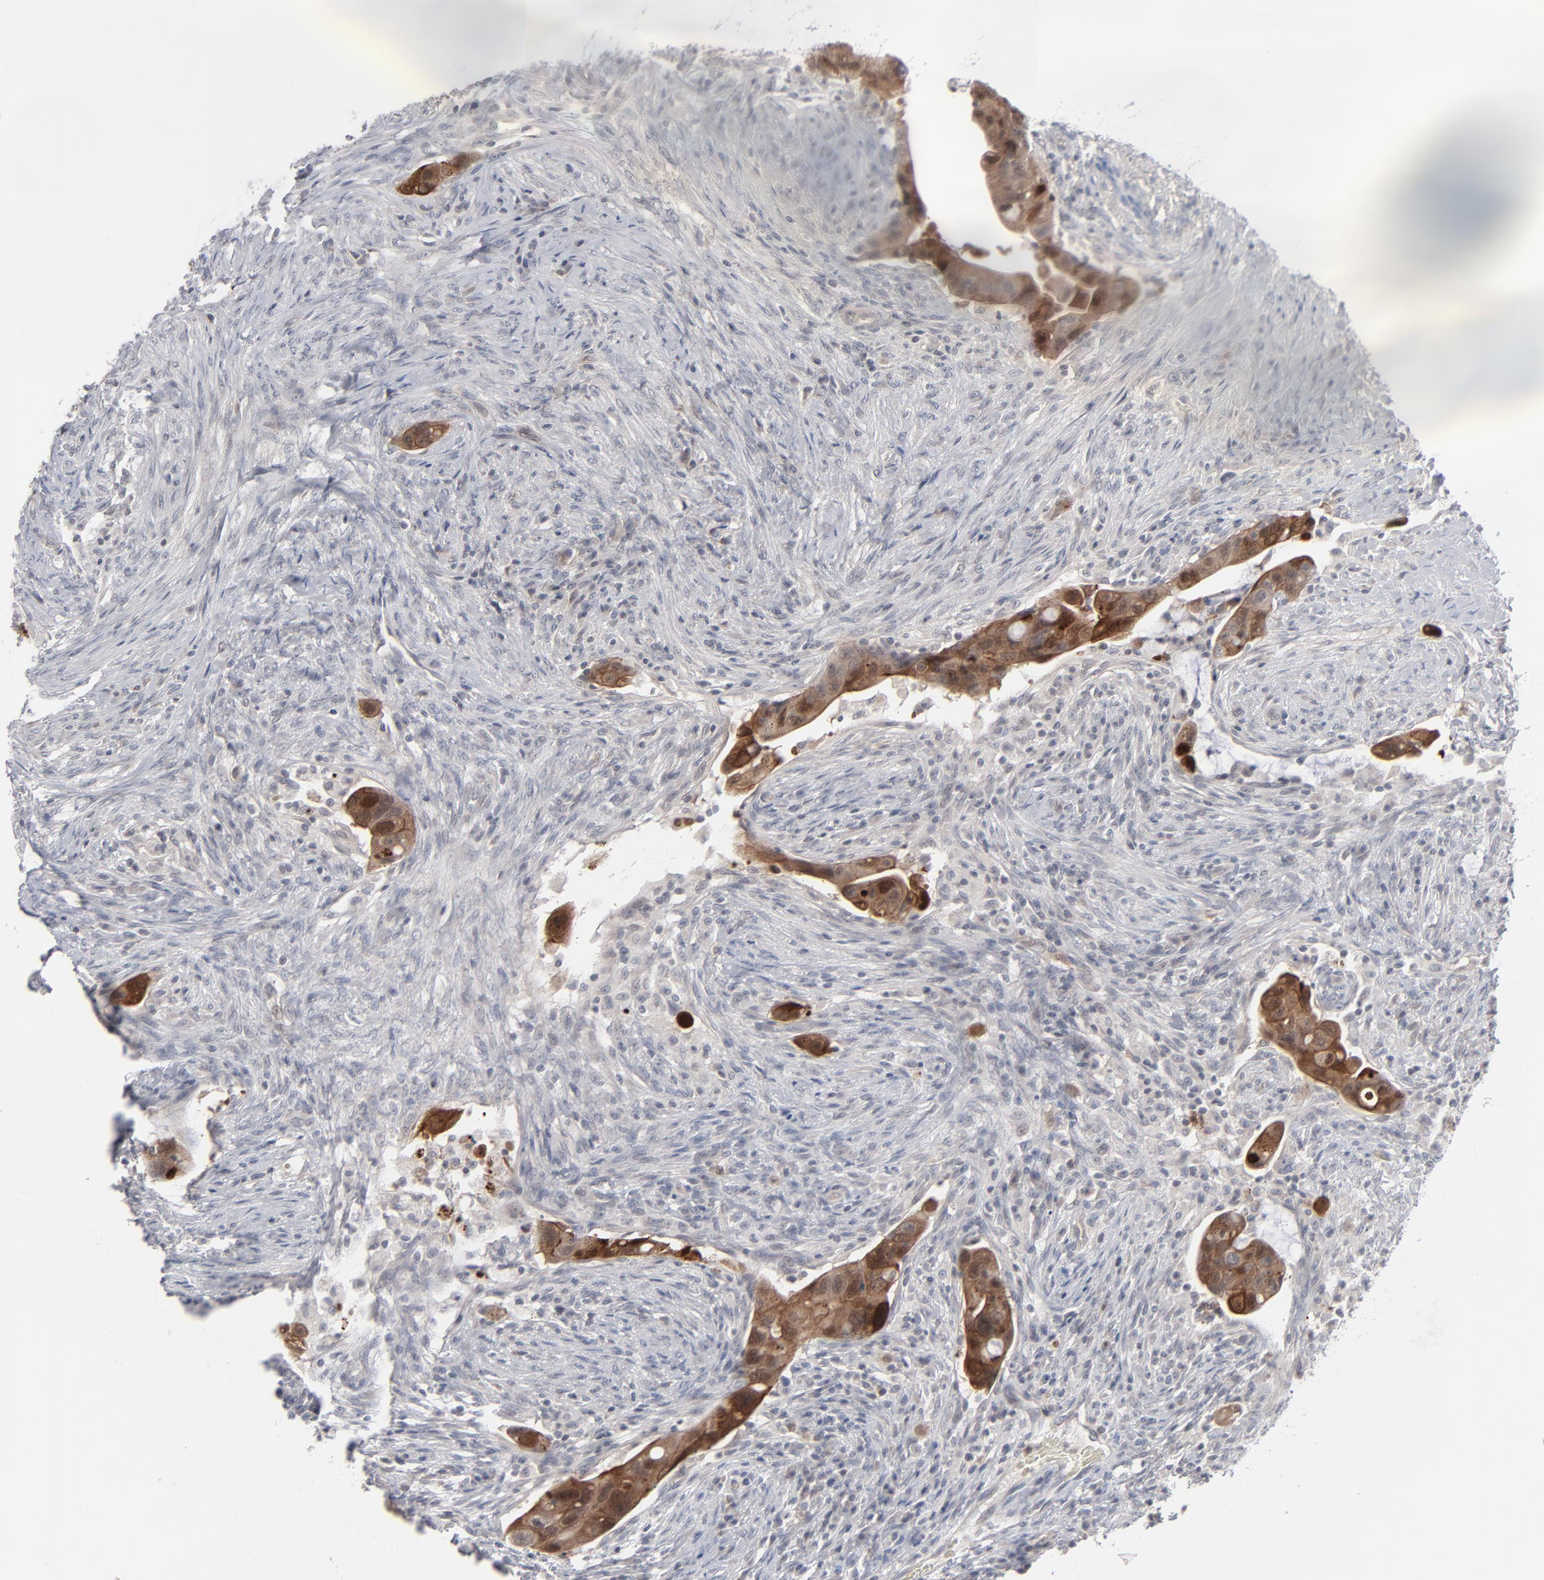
{"staining": {"intensity": "strong", "quantity": ">75%", "location": "cytoplasmic/membranous,nuclear"}, "tissue": "colorectal cancer", "cell_type": "Tumor cells", "image_type": "cancer", "snomed": [{"axis": "morphology", "description": "Adenocarcinoma, NOS"}, {"axis": "topography", "description": "Rectum"}], "caption": "The image exhibits staining of colorectal adenocarcinoma, revealing strong cytoplasmic/membranous and nuclear protein staining (brown color) within tumor cells.", "gene": "POF1B", "patient": {"sex": "female", "age": 71}}